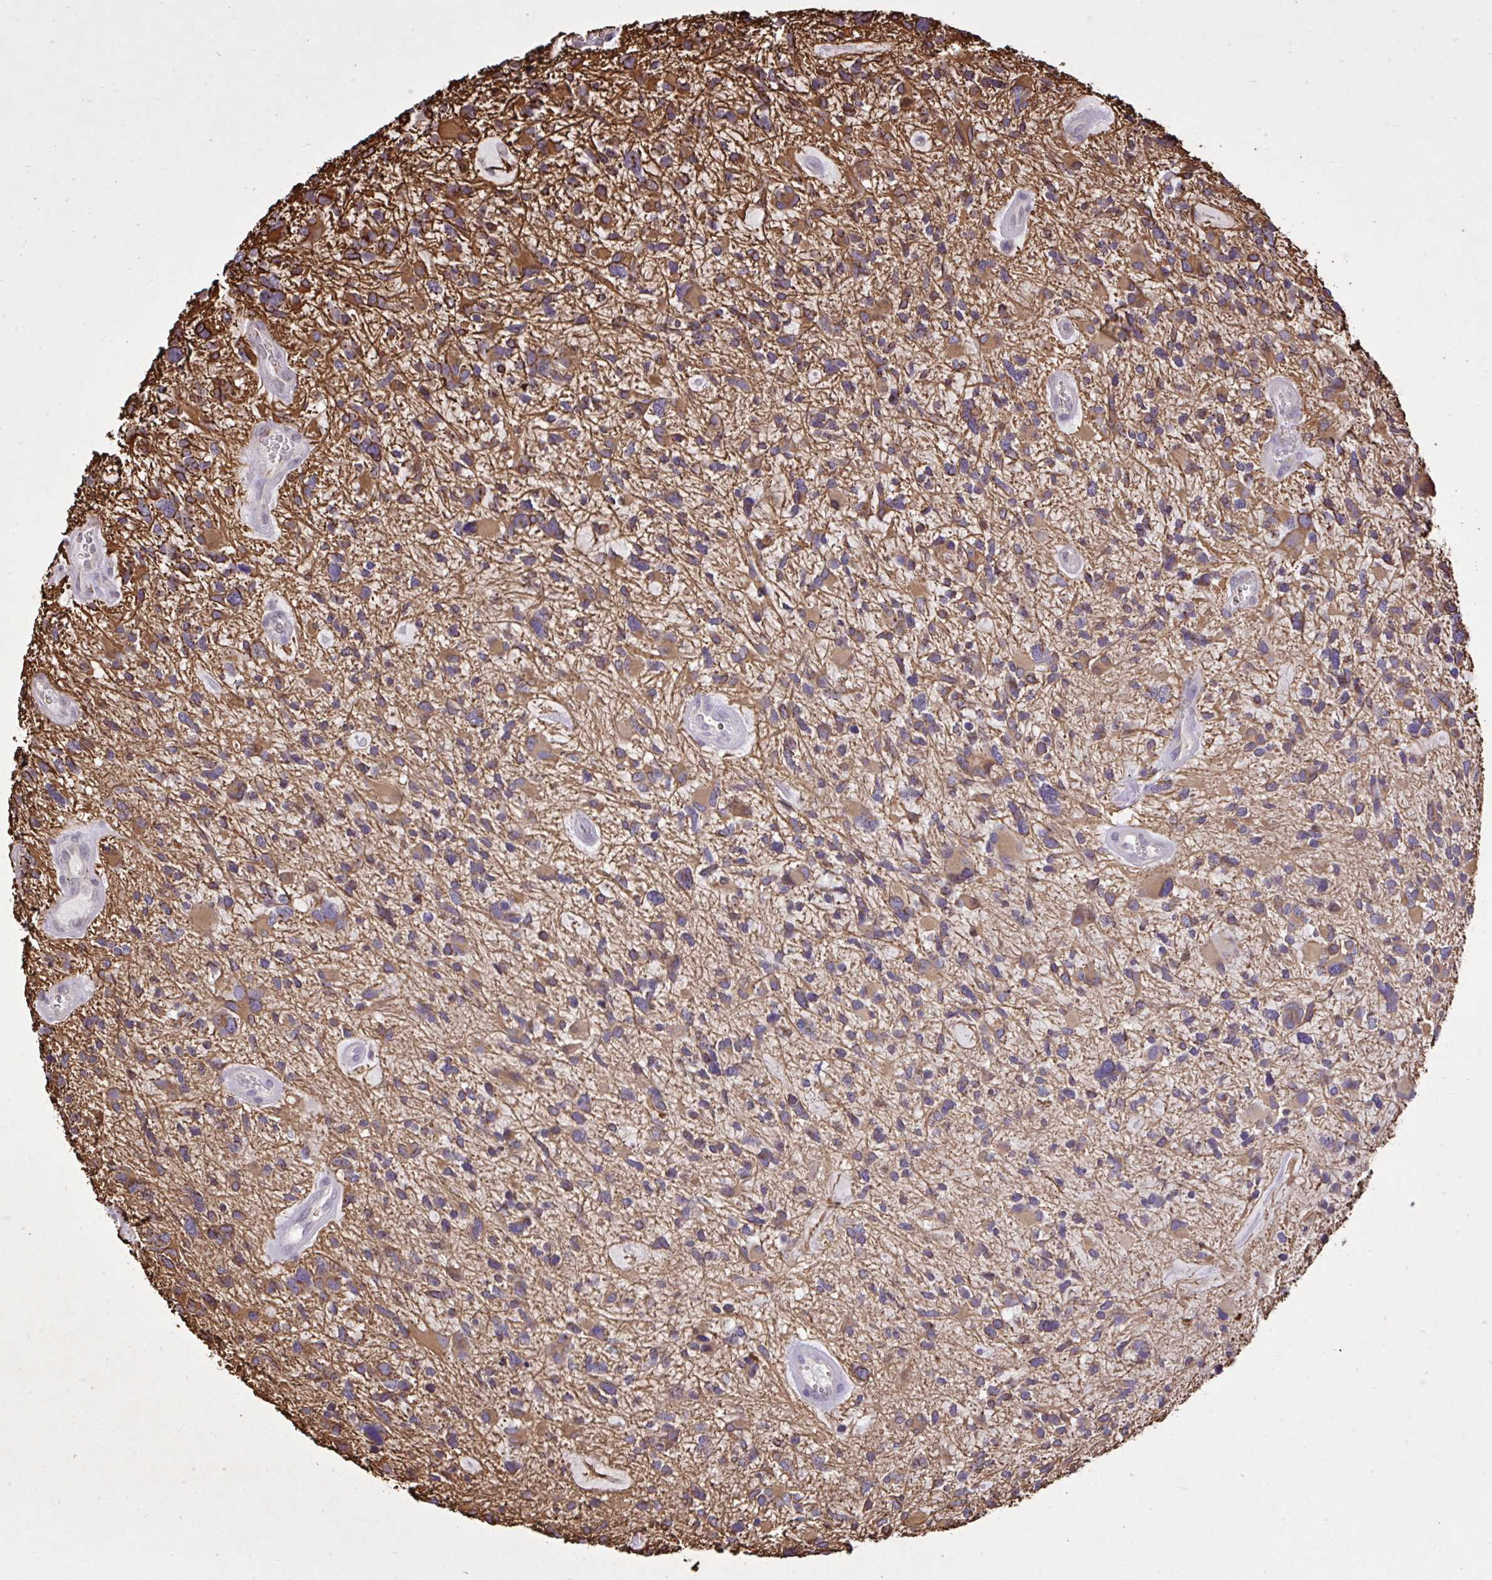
{"staining": {"intensity": "moderate", "quantity": ">75%", "location": "cytoplasmic/membranous"}, "tissue": "glioma", "cell_type": "Tumor cells", "image_type": "cancer", "snomed": [{"axis": "morphology", "description": "Glioma, malignant, High grade"}, {"axis": "topography", "description": "Brain"}], "caption": "Moderate cytoplasmic/membranous staining is identified in approximately >75% of tumor cells in glioma.", "gene": "CYP20A1", "patient": {"sex": "female", "age": 11}}